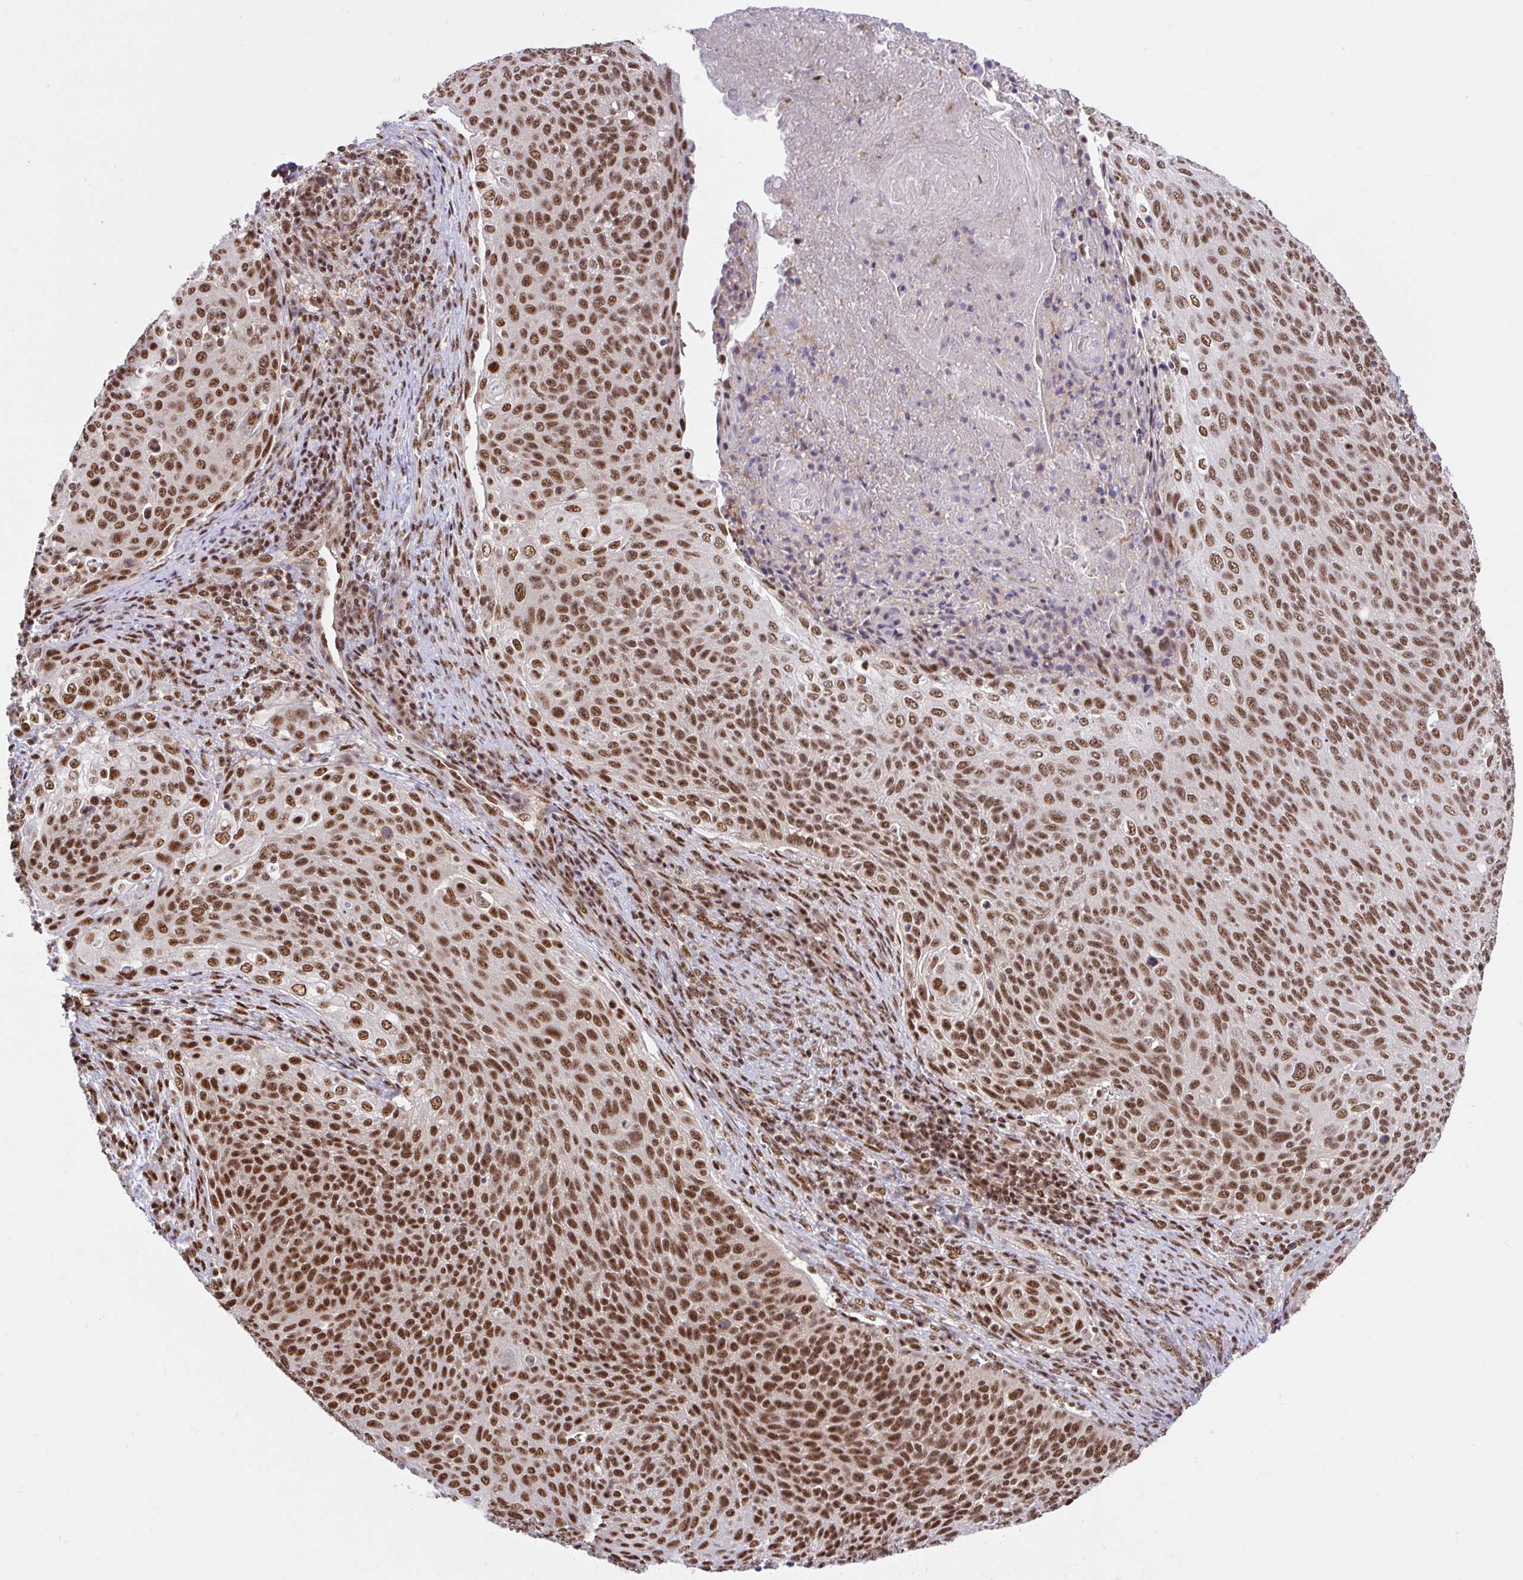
{"staining": {"intensity": "strong", "quantity": ">75%", "location": "nuclear"}, "tissue": "cervical cancer", "cell_type": "Tumor cells", "image_type": "cancer", "snomed": [{"axis": "morphology", "description": "Squamous cell carcinoma, NOS"}, {"axis": "topography", "description": "Cervix"}], "caption": "Cervical cancer (squamous cell carcinoma) stained for a protein (brown) shows strong nuclear positive expression in approximately >75% of tumor cells.", "gene": "ABCA9", "patient": {"sex": "female", "age": 31}}